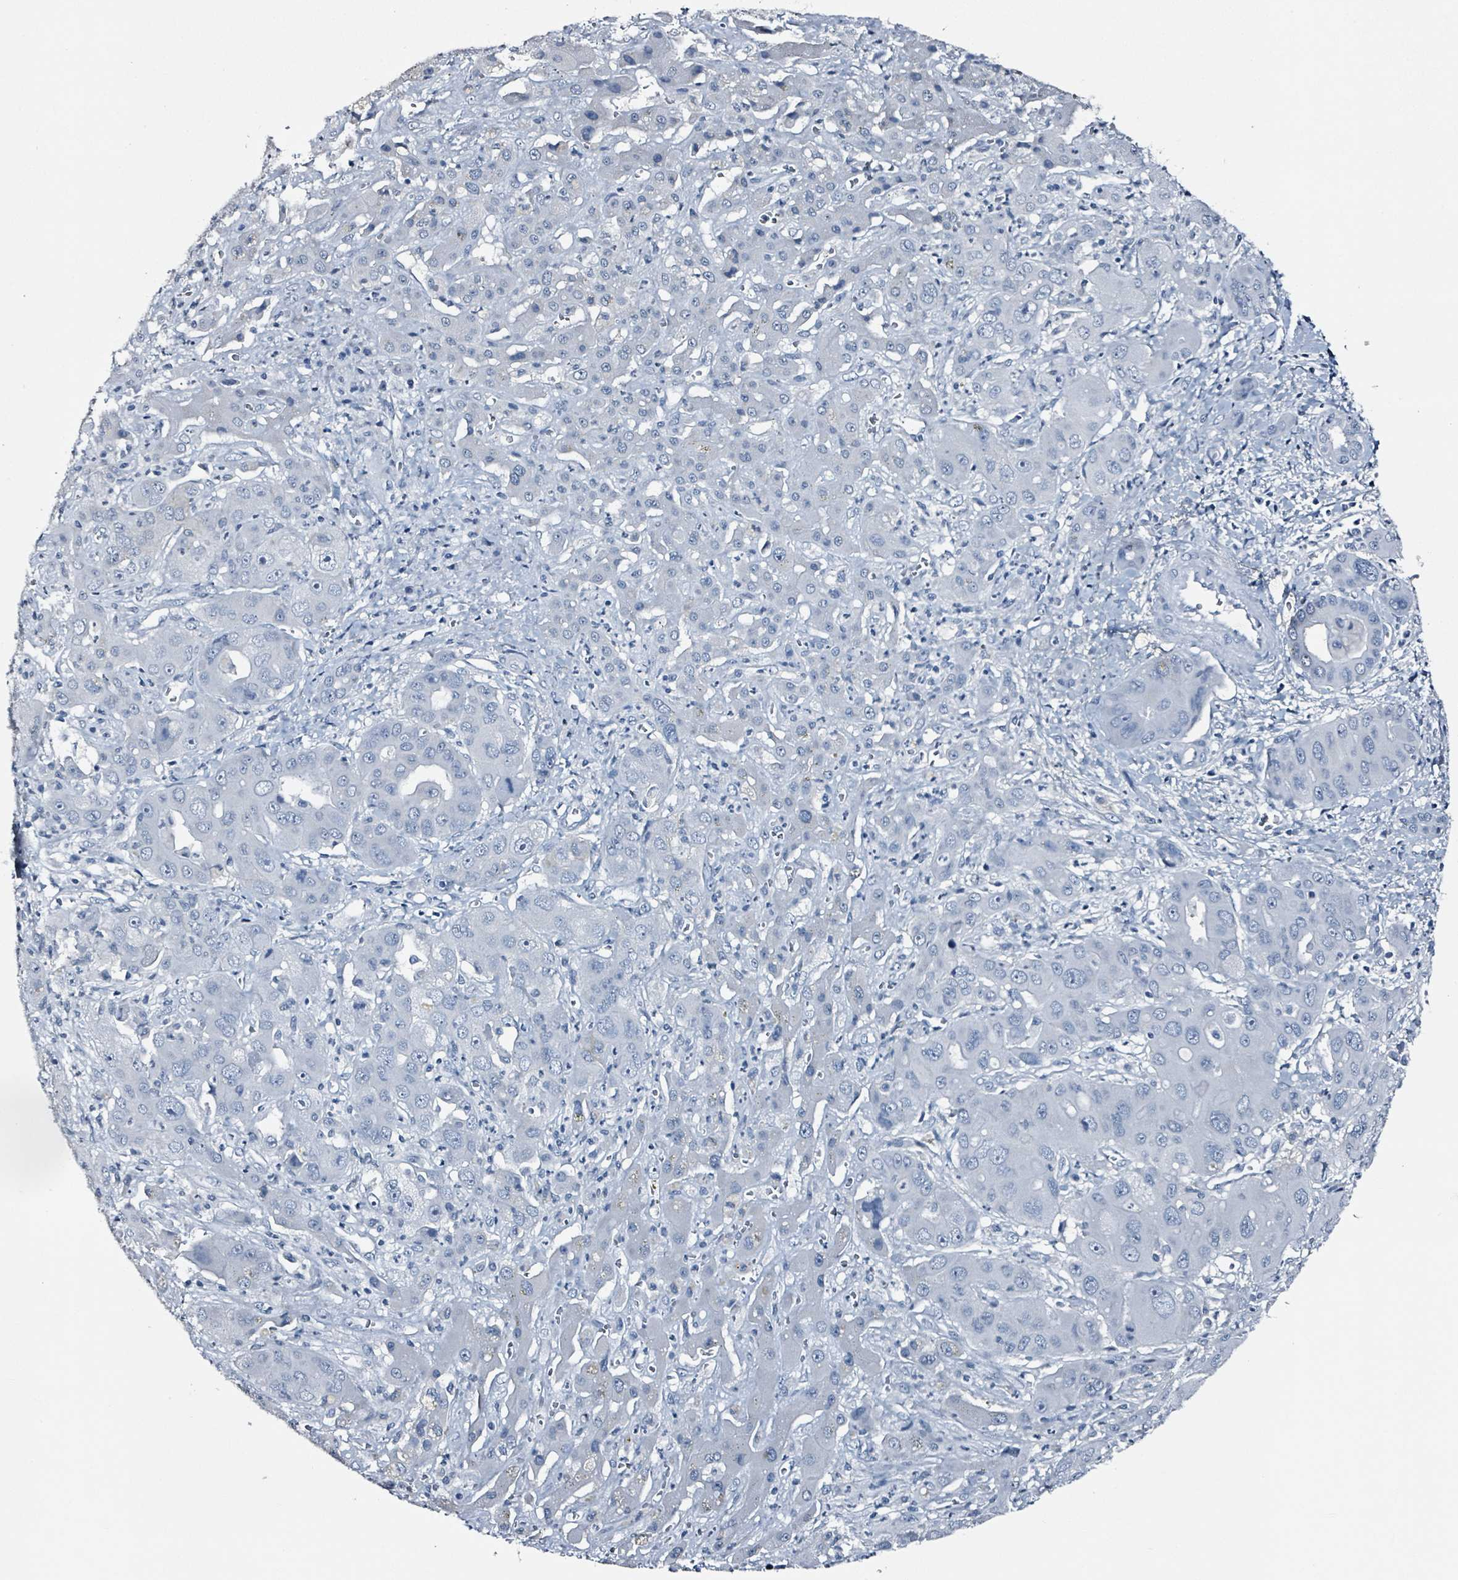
{"staining": {"intensity": "negative", "quantity": "none", "location": "none"}, "tissue": "liver cancer", "cell_type": "Tumor cells", "image_type": "cancer", "snomed": [{"axis": "morphology", "description": "Cholangiocarcinoma"}, {"axis": "topography", "description": "Liver"}], "caption": "Protein analysis of liver cancer reveals no significant staining in tumor cells.", "gene": "CA9", "patient": {"sex": "male", "age": 67}}